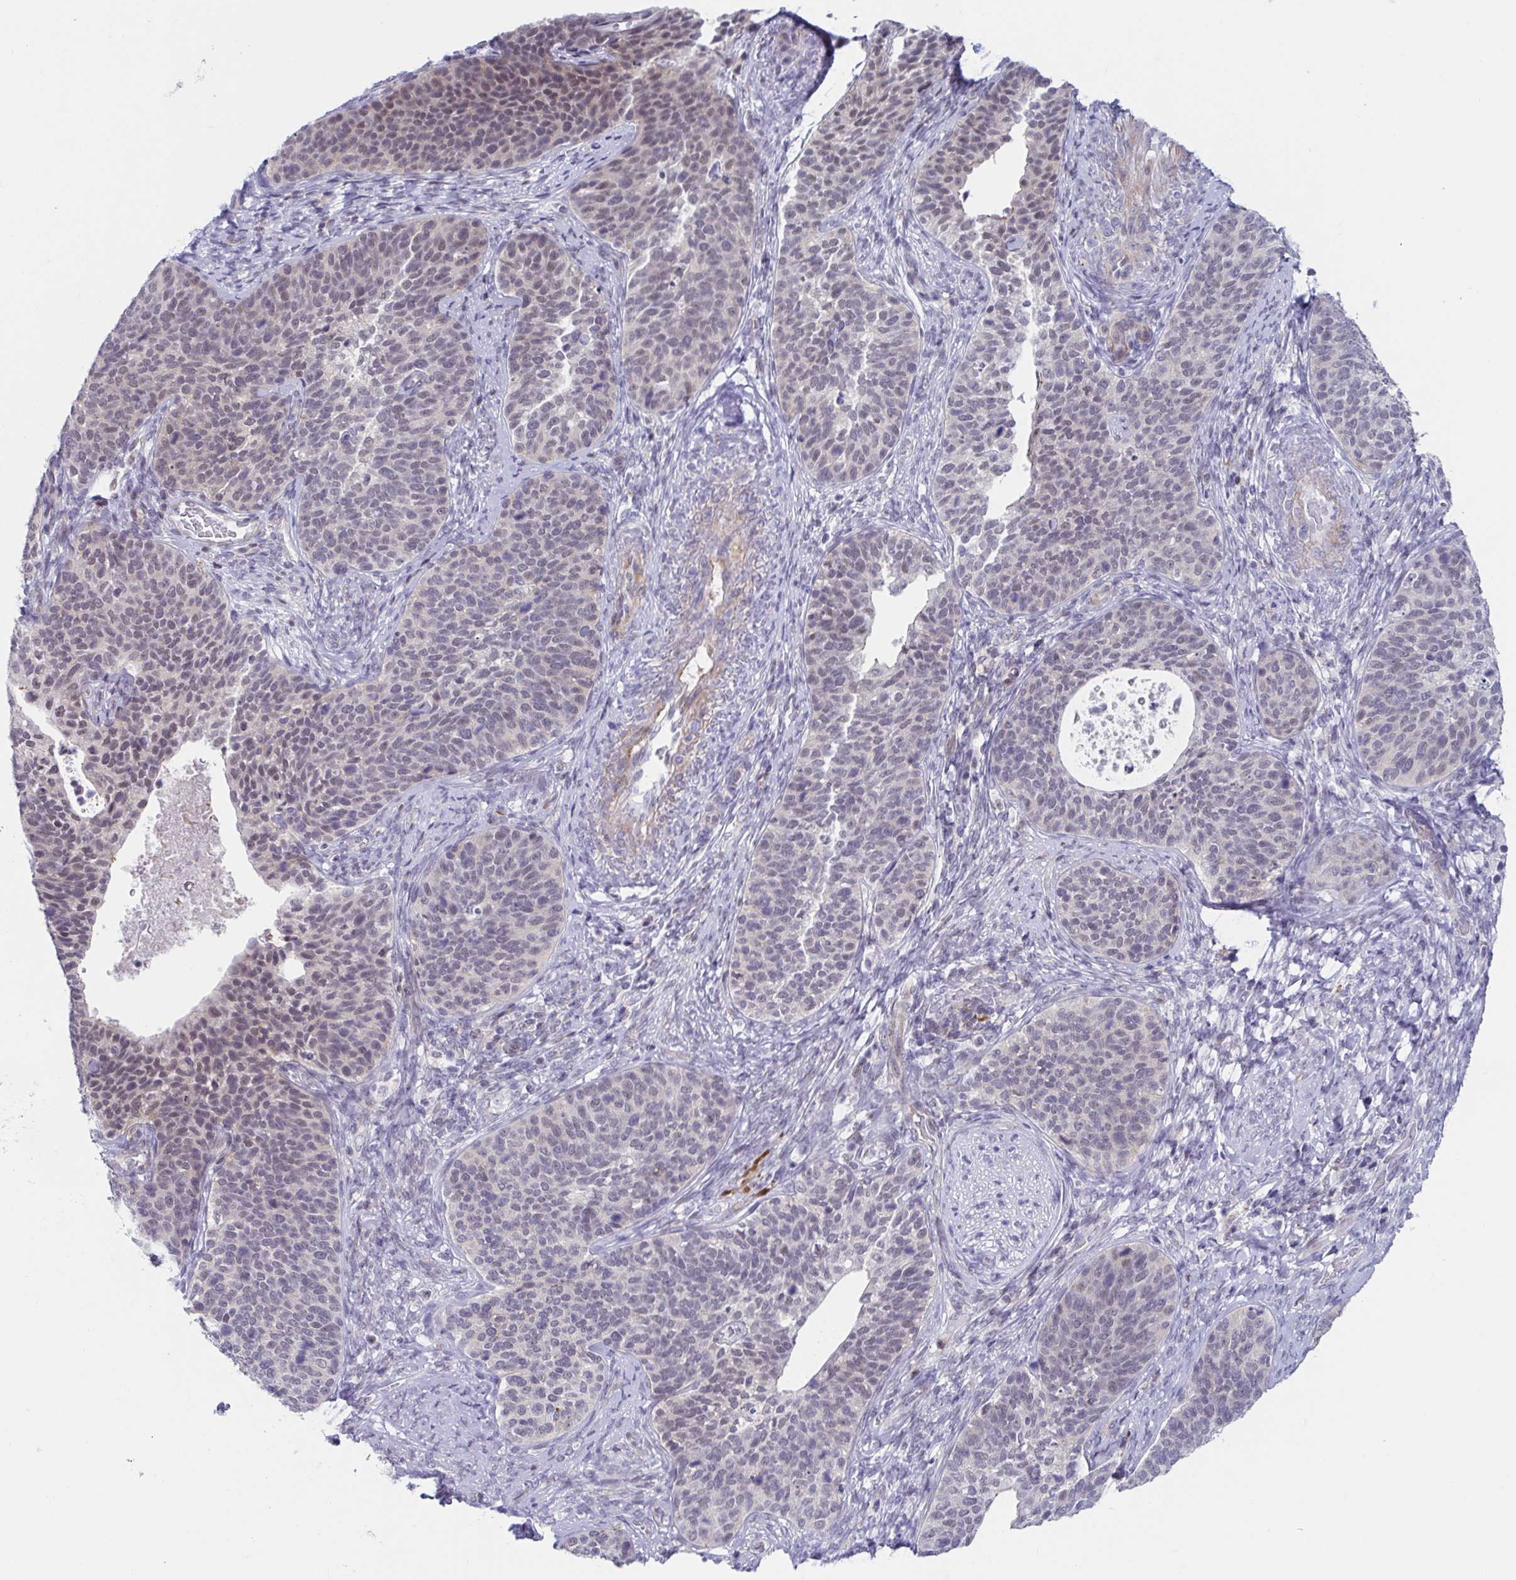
{"staining": {"intensity": "negative", "quantity": "none", "location": "none"}, "tissue": "cervical cancer", "cell_type": "Tumor cells", "image_type": "cancer", "snomed": [{"axis": "morphology", "description": "Squamous cell carcinoma, NOS"}, {"axis": "topography", "description": "Cervix"}], "caption": "High magnification brightfield microscopy of cervical cancer (squamous cell carcinoma) stained with DAB (3,3'-diaminobenzidine) (brown) and counterstained with hematoxylin (blue): tumor cells show no significant positivity.", "gene": "WDR72", "patient": {"sex": "female", "age": 69}}